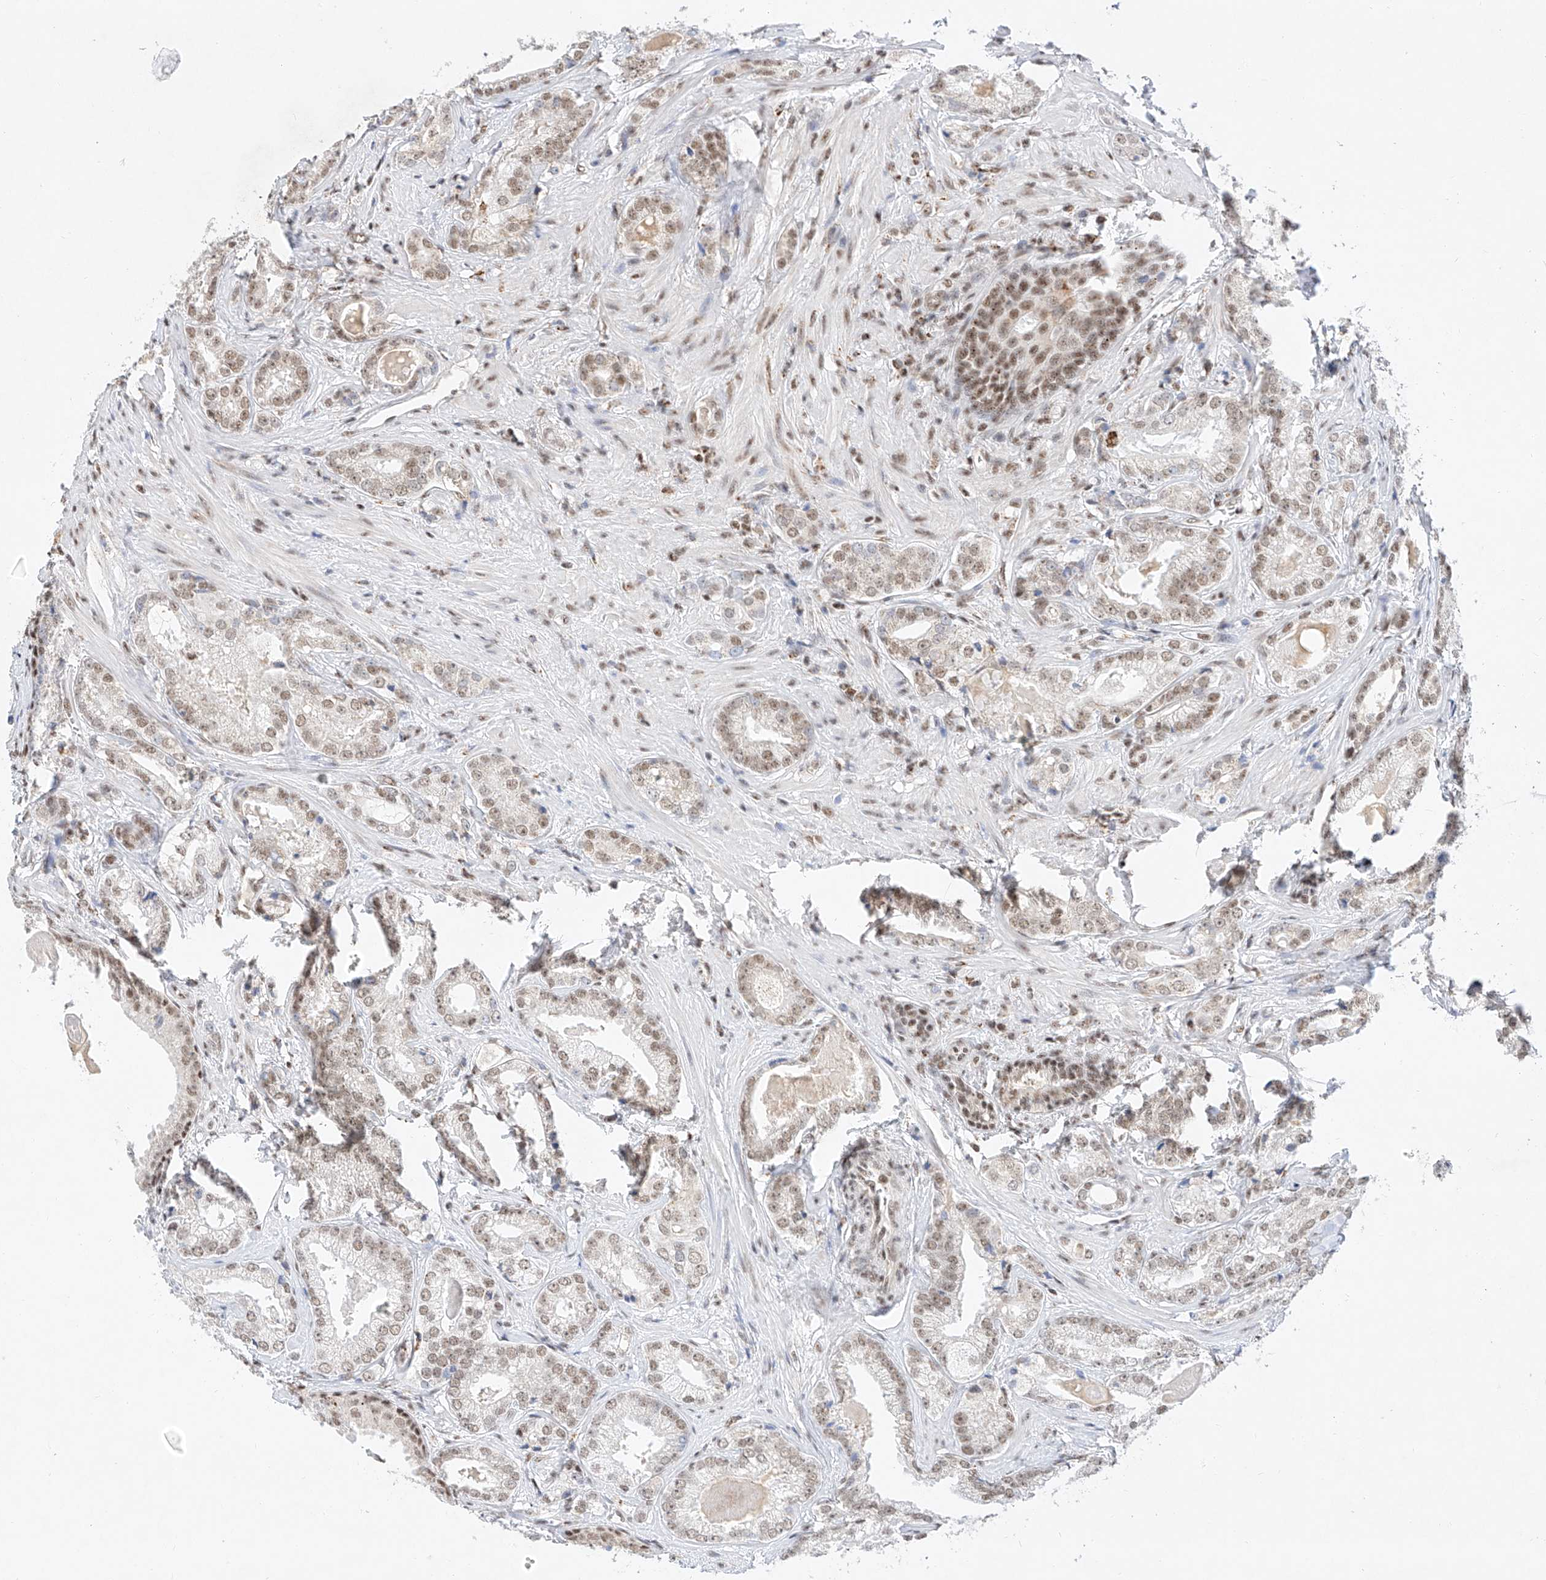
{"staining": {"intensity": "weak", "quantity": ">75%", "location": "nuclear"}, "tissue": "prostate cancer", "cell_type": "Tumor cells", "image_type": "cancer", "snomed": [{"axis": "morphology", "description": "Normal morphology"}, {"axis": "morphology", "description": "Adenocarcinoma, Low grade"}, {"axis": "topography", "description": "Prostate"}], "caption": "Human prostate low-grade adenocarcinoma stained with a brown dye reveals weak nuclear positive expression in about >75% of tumor cells.", "gene": "NRF1", "patient": {"sex": "male", "age": 72}}